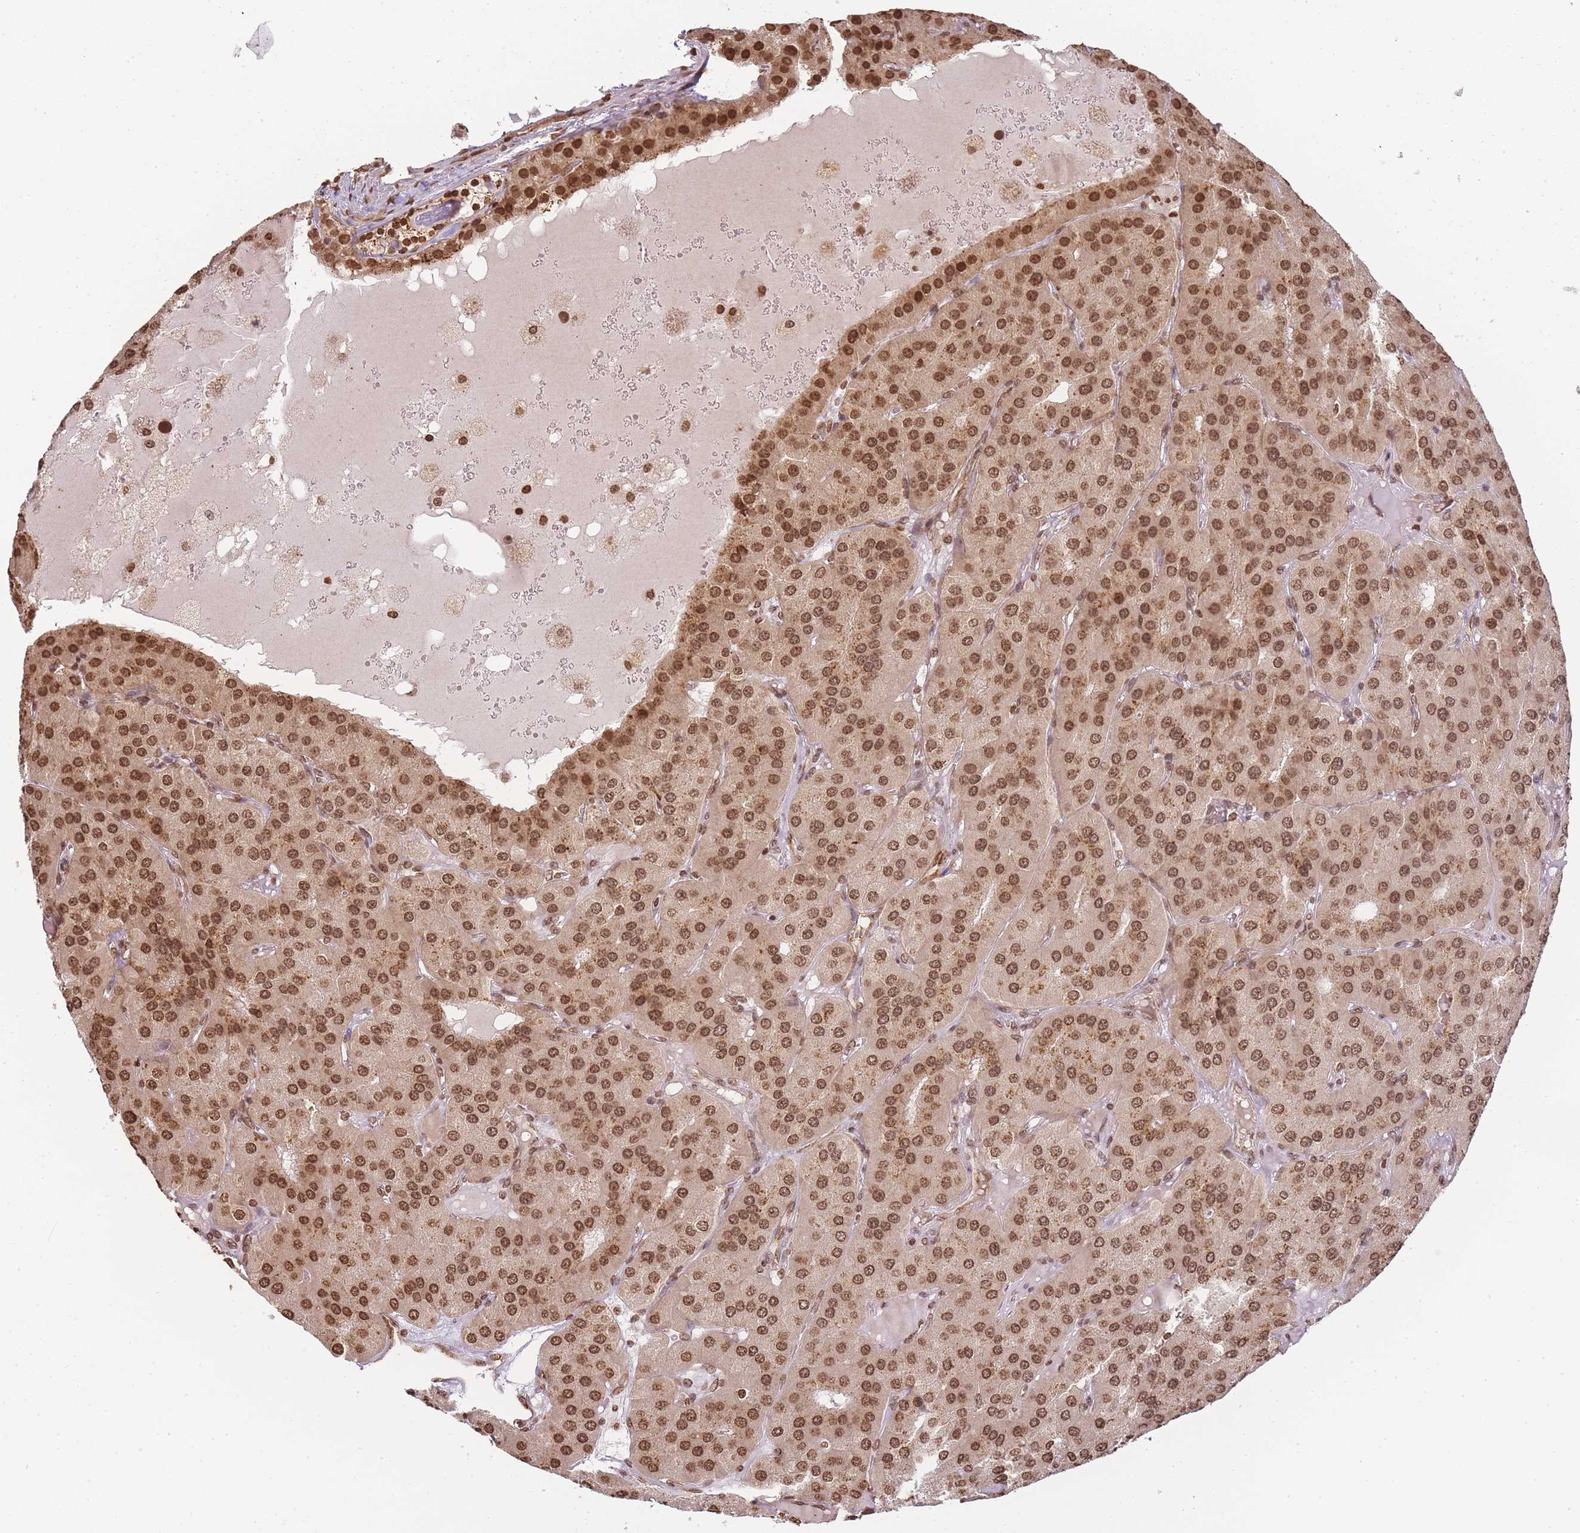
{"staining": {"intensity": "strong", "quantity": ">75%", "location": "nuclear"}, "tissue": "parathyroid gland", "cell_type": "Glandular cells", "image_type": "normal", "snomed": [{"axis": "morphology", "description": "Normal tissue, NOS"}, {"axis": "morphology", "description": "Adenoma, NOS"}, {"axis": "topography", "description": "Parathyroid gland"}], "caption": "The histopathology image exhibits staining of benign parathyroid gland, revealing strong nuclear protein staining (brown color) within glandular cells. (Stains: DAB in brown, nuclei in blue, Microscopy: brightfield microscopy at high magnification).", "gene": "WWTR1", "patient": {"sex": "female", "age": 86}}